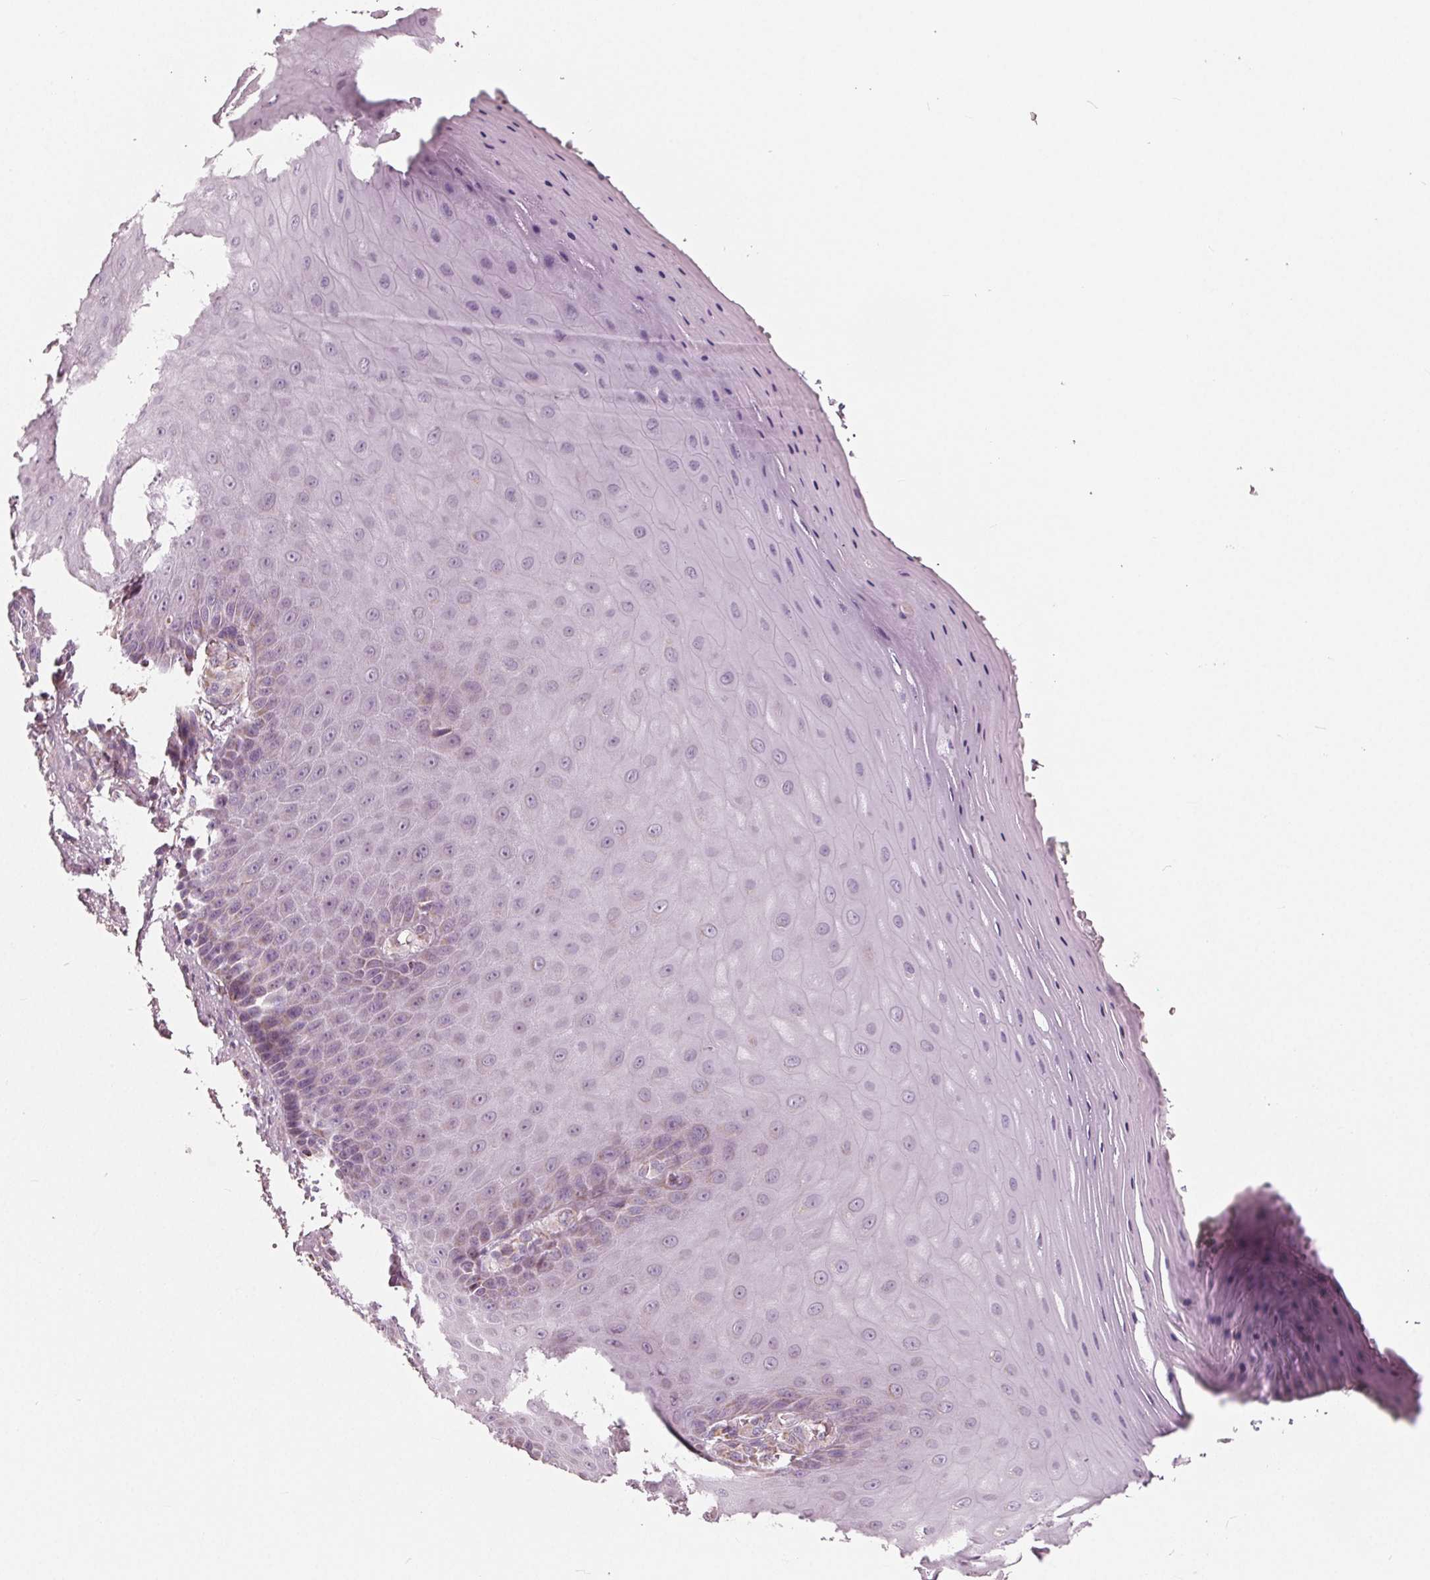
{"staining": {"intensity": "negative", "quantity": "none", "location": "none"}, "tissue": "vagina", "cell_type": "Squamous epithelial cells", "image_type": "normal", "snomed": [{"axis": "morphology", "description": "Normal tissue, NOS"}, {"axis": "topography", "description": "Vagina"}], "caption": "The IHC micrograph has no significant staining in squamous epithelial cells of vagina.", "gene": "DCAF4L2", "patient": {"sex": "female", "age": 83}}